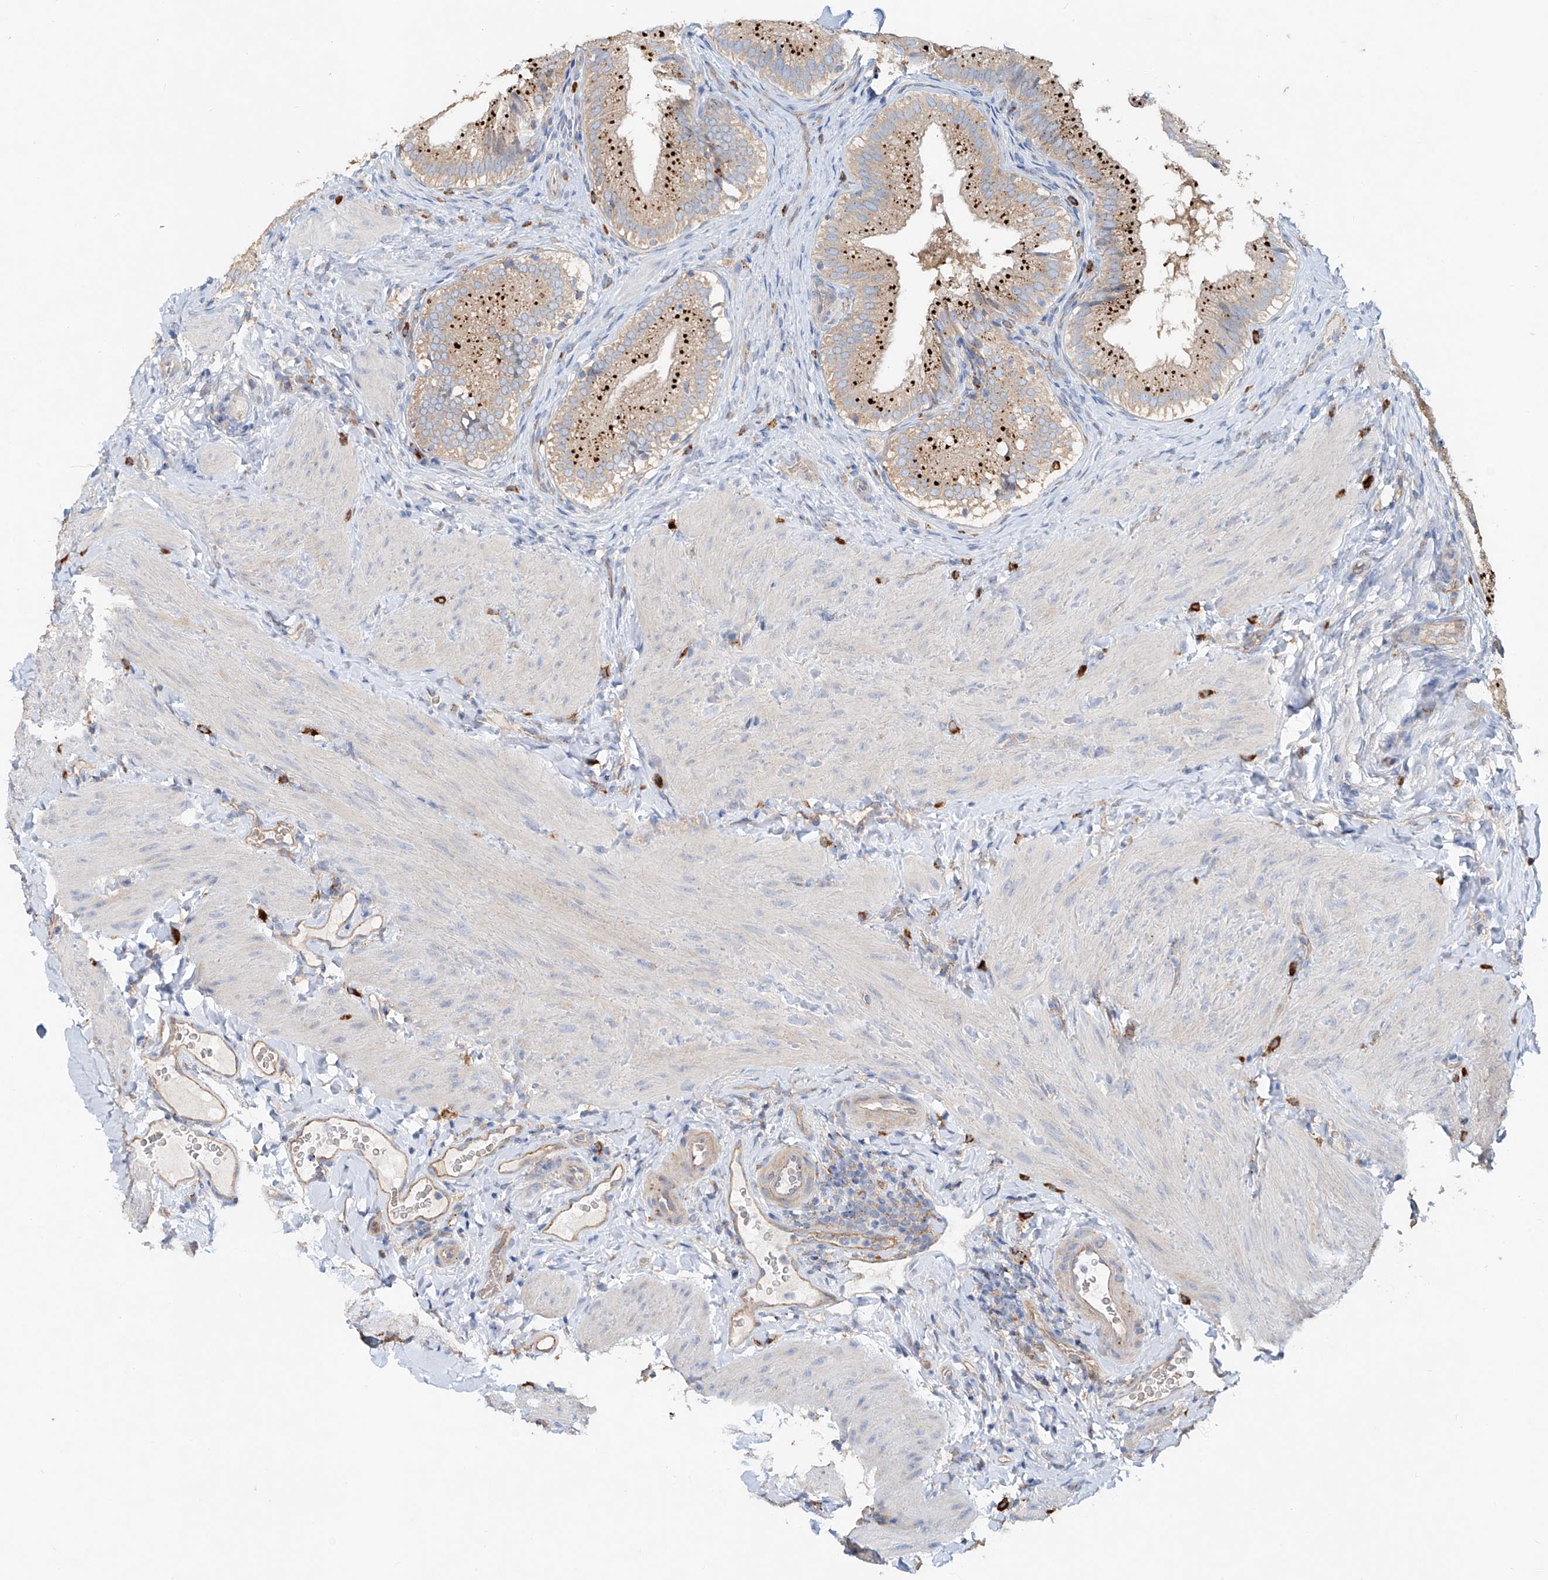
{"staining": {"intensity": "strong", "quantity": ">75%", "location": "cytoplasmic/membranous"}, "tissue": "gallbladder", "cell_type": "Glandular cells", "image_type": "normal", "snomed": [{"axis": "morphology", "description": "Normal tissue, NOS"}, {"axis": "topography", "description": "Gallbladder"}], "caption": "Protein staining displays strong cytoplasmic/membranous staining in about >75% of glandular cells in normal gallbladder. The staining is performed using DAB brown chromogen to label protein expression. The nuclei are counter-stained blue using hematoxylin.", "gene": "TRIM47", "patient": {"sex": "female", "age": 30}}